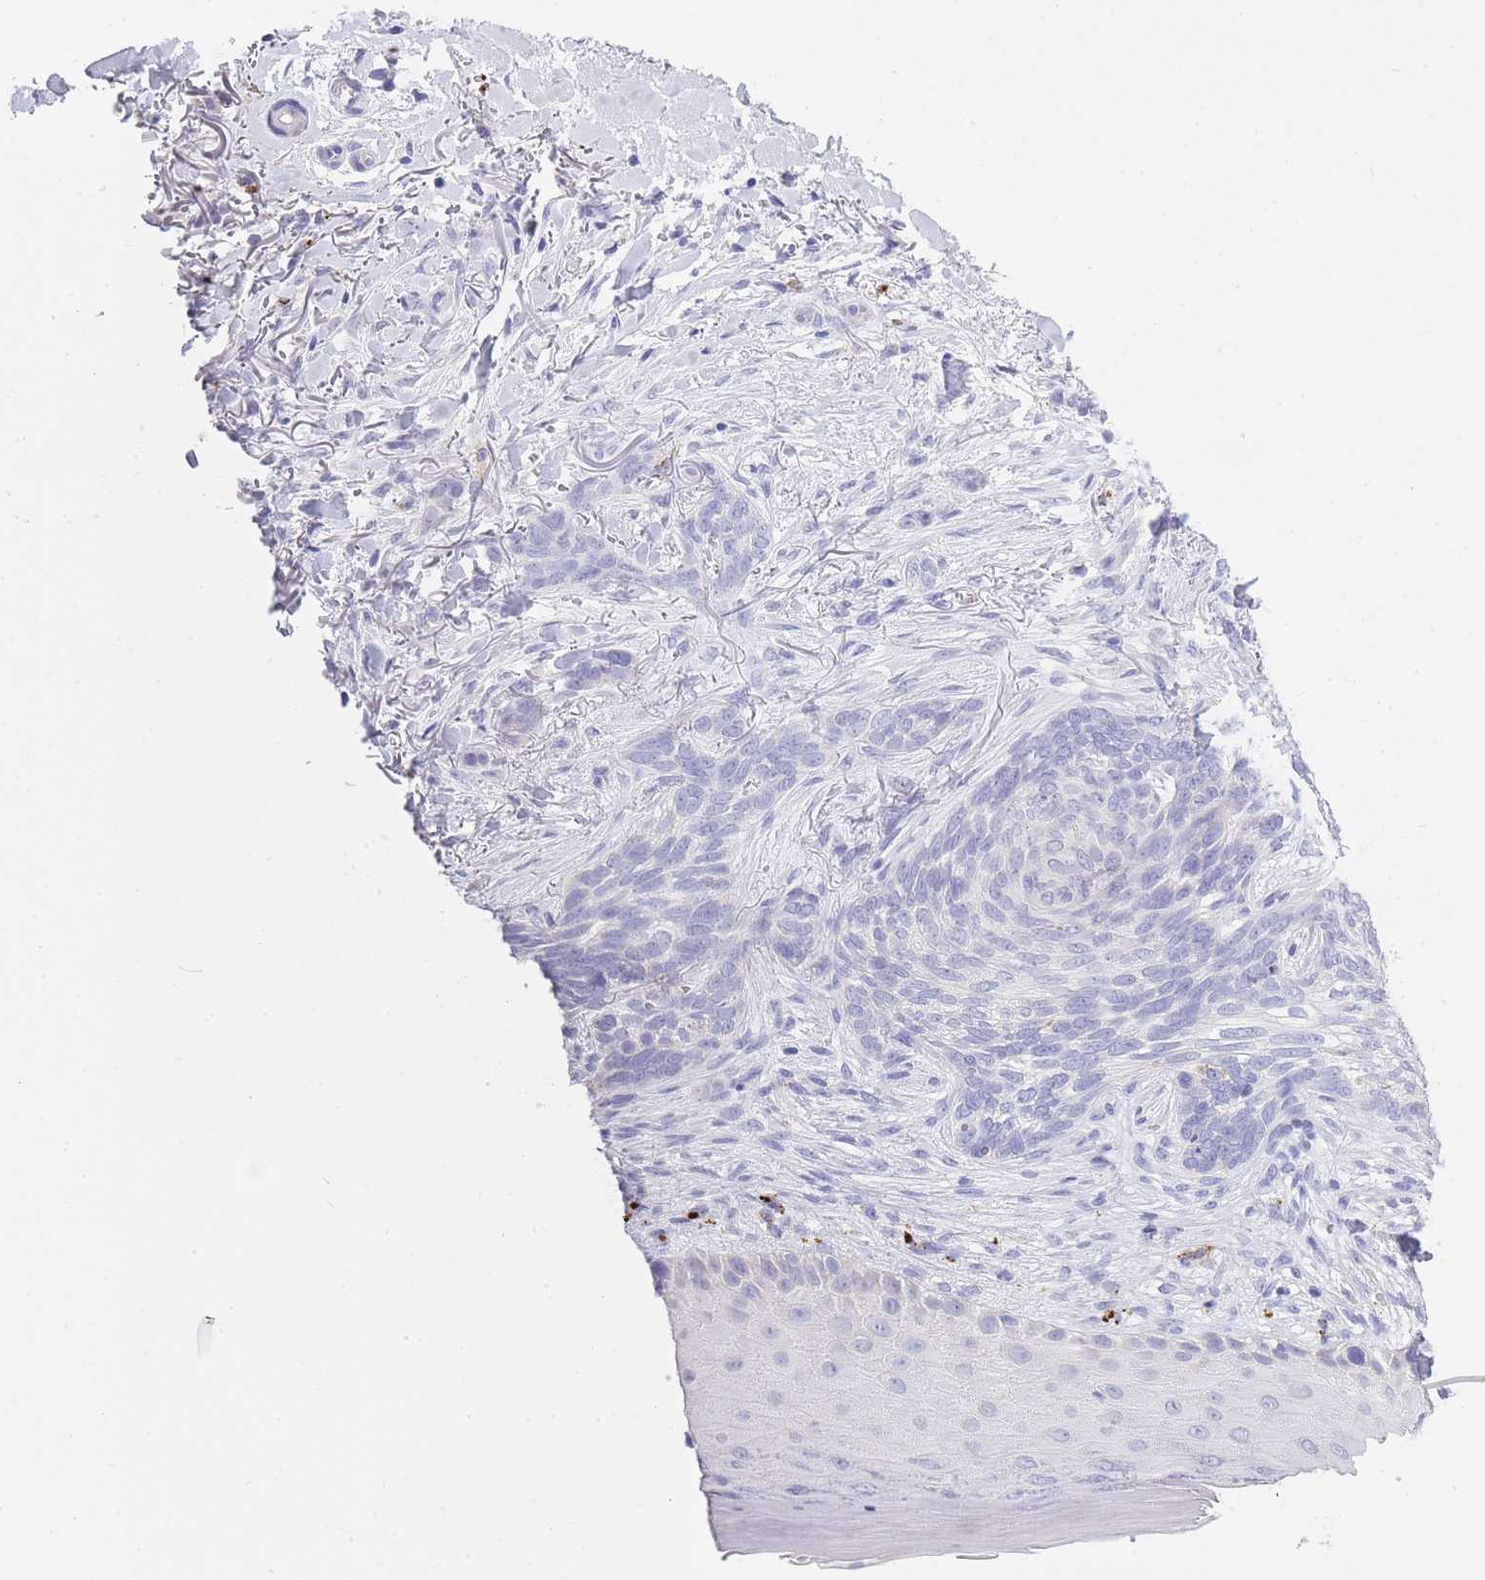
{"staining": {"intensity": "negative", "quantity": "none", "location": "none"}, "tissue": "skin cancer", "cell_type": "Tumor cells", "image_type": "cancer", "snomed": [{"axis": "morphology", "description": "Normal tissue, NOS"}, {"axis": "morphology", "description": "Basal cell carcinoma"}, {"axis": "topography", "description": "Skin"}], "caption": "DAB immunohistochemical staining of skin cancer (basal cell carcinoma) demonstrates no significant staining in tumor cells.", "gene": "RHO", "patient": {"sex": "female", "age": 67}}